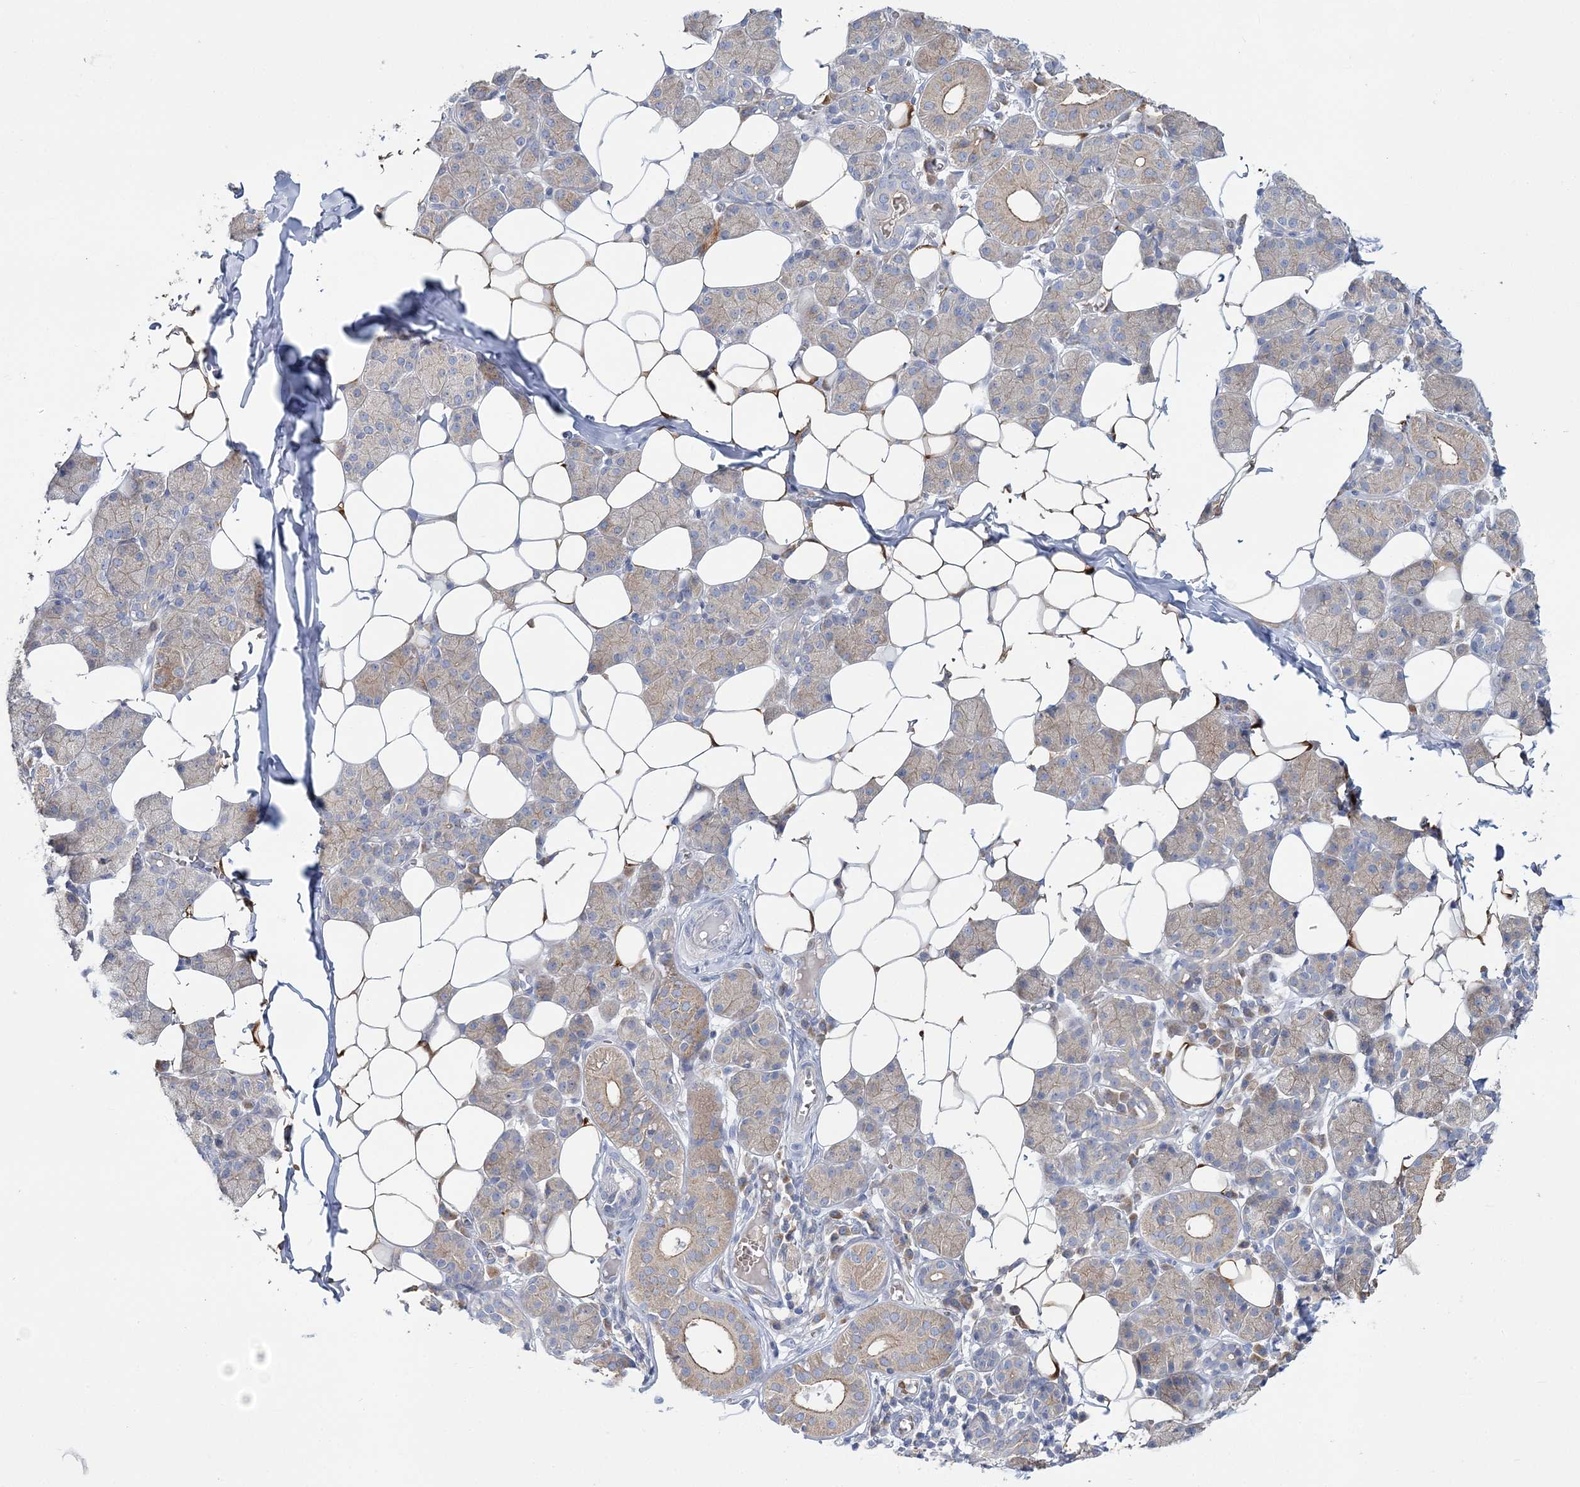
{"staining": {"intensity": "weak", "quantity": "<25%", "location": "cytoplasmic/membranous"}, "tissue": "salivary gland", "cell_type": "Glandular cells", "image_type": "normal", "snomed": [{"axis": "morphology", "description": "Normal tissue, NOS"}, {"axis": "topography", "description": "Salivary gland"}], "caption": "DAB (3,3'-diaminobenzidine) immunohistochemical staining of benign salivary gland exhibits no significant positivity in glandular cells.", "gene": "ATP11B", "patient": {"sex": "female", "age": 33}}